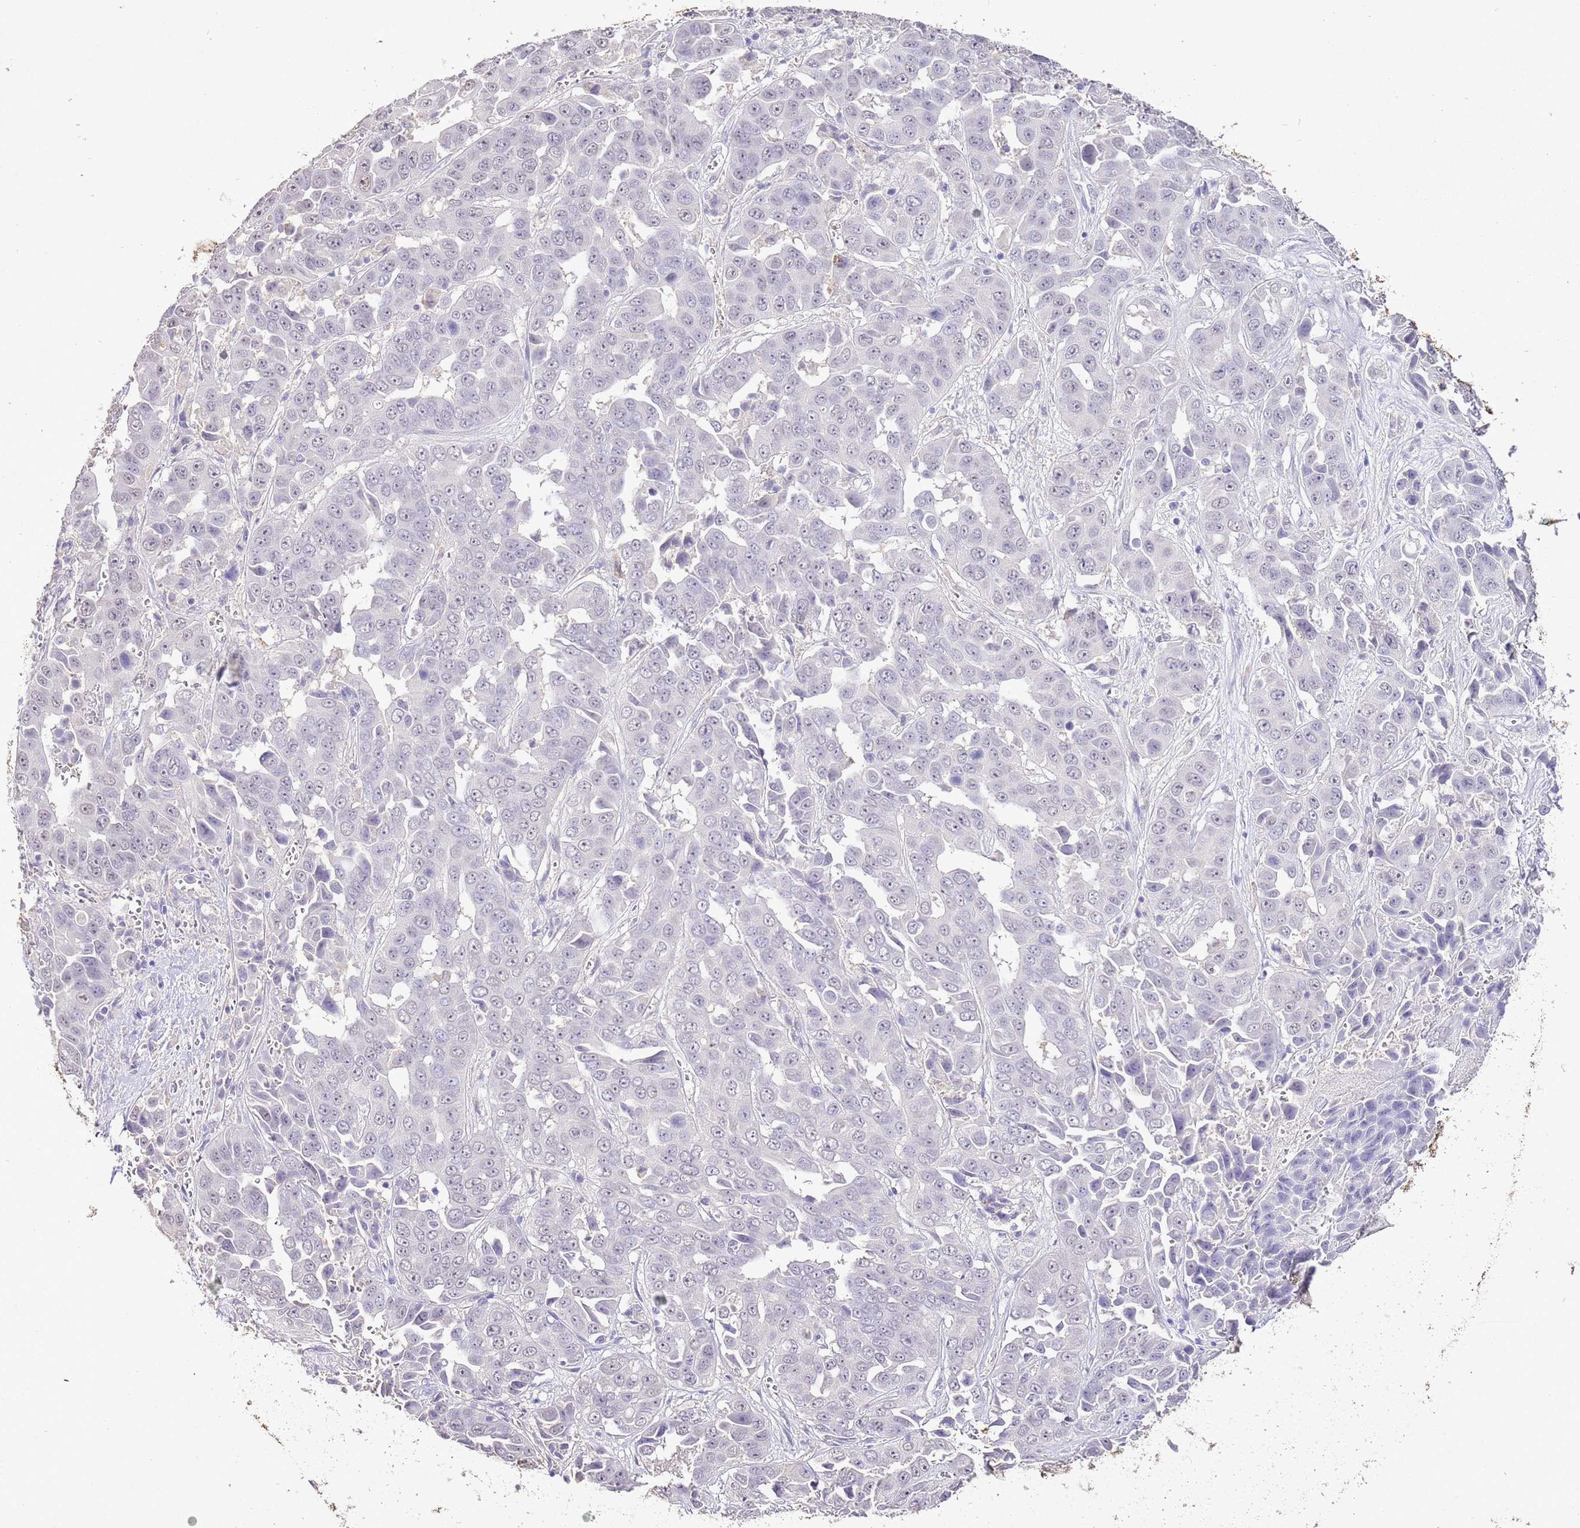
{"staining": {"intensity": "negative", "quantity": "none", "location": "none"}, "tissue": "liver cancer", "cell_type": "Tumor cells", "image_type": "cancer", "snomed": [{"axis": "morphology", "description": "Cholangiocarcinoma"}, {"axis": "topography", "description": "Liver"}], "caption": "This is an IHC photomicrograph of liver cholangiocarcinoma. There is no expression in tumor cells.", "gene": "IZUMO4", "patient": {"sex": "female", "age": 52}}